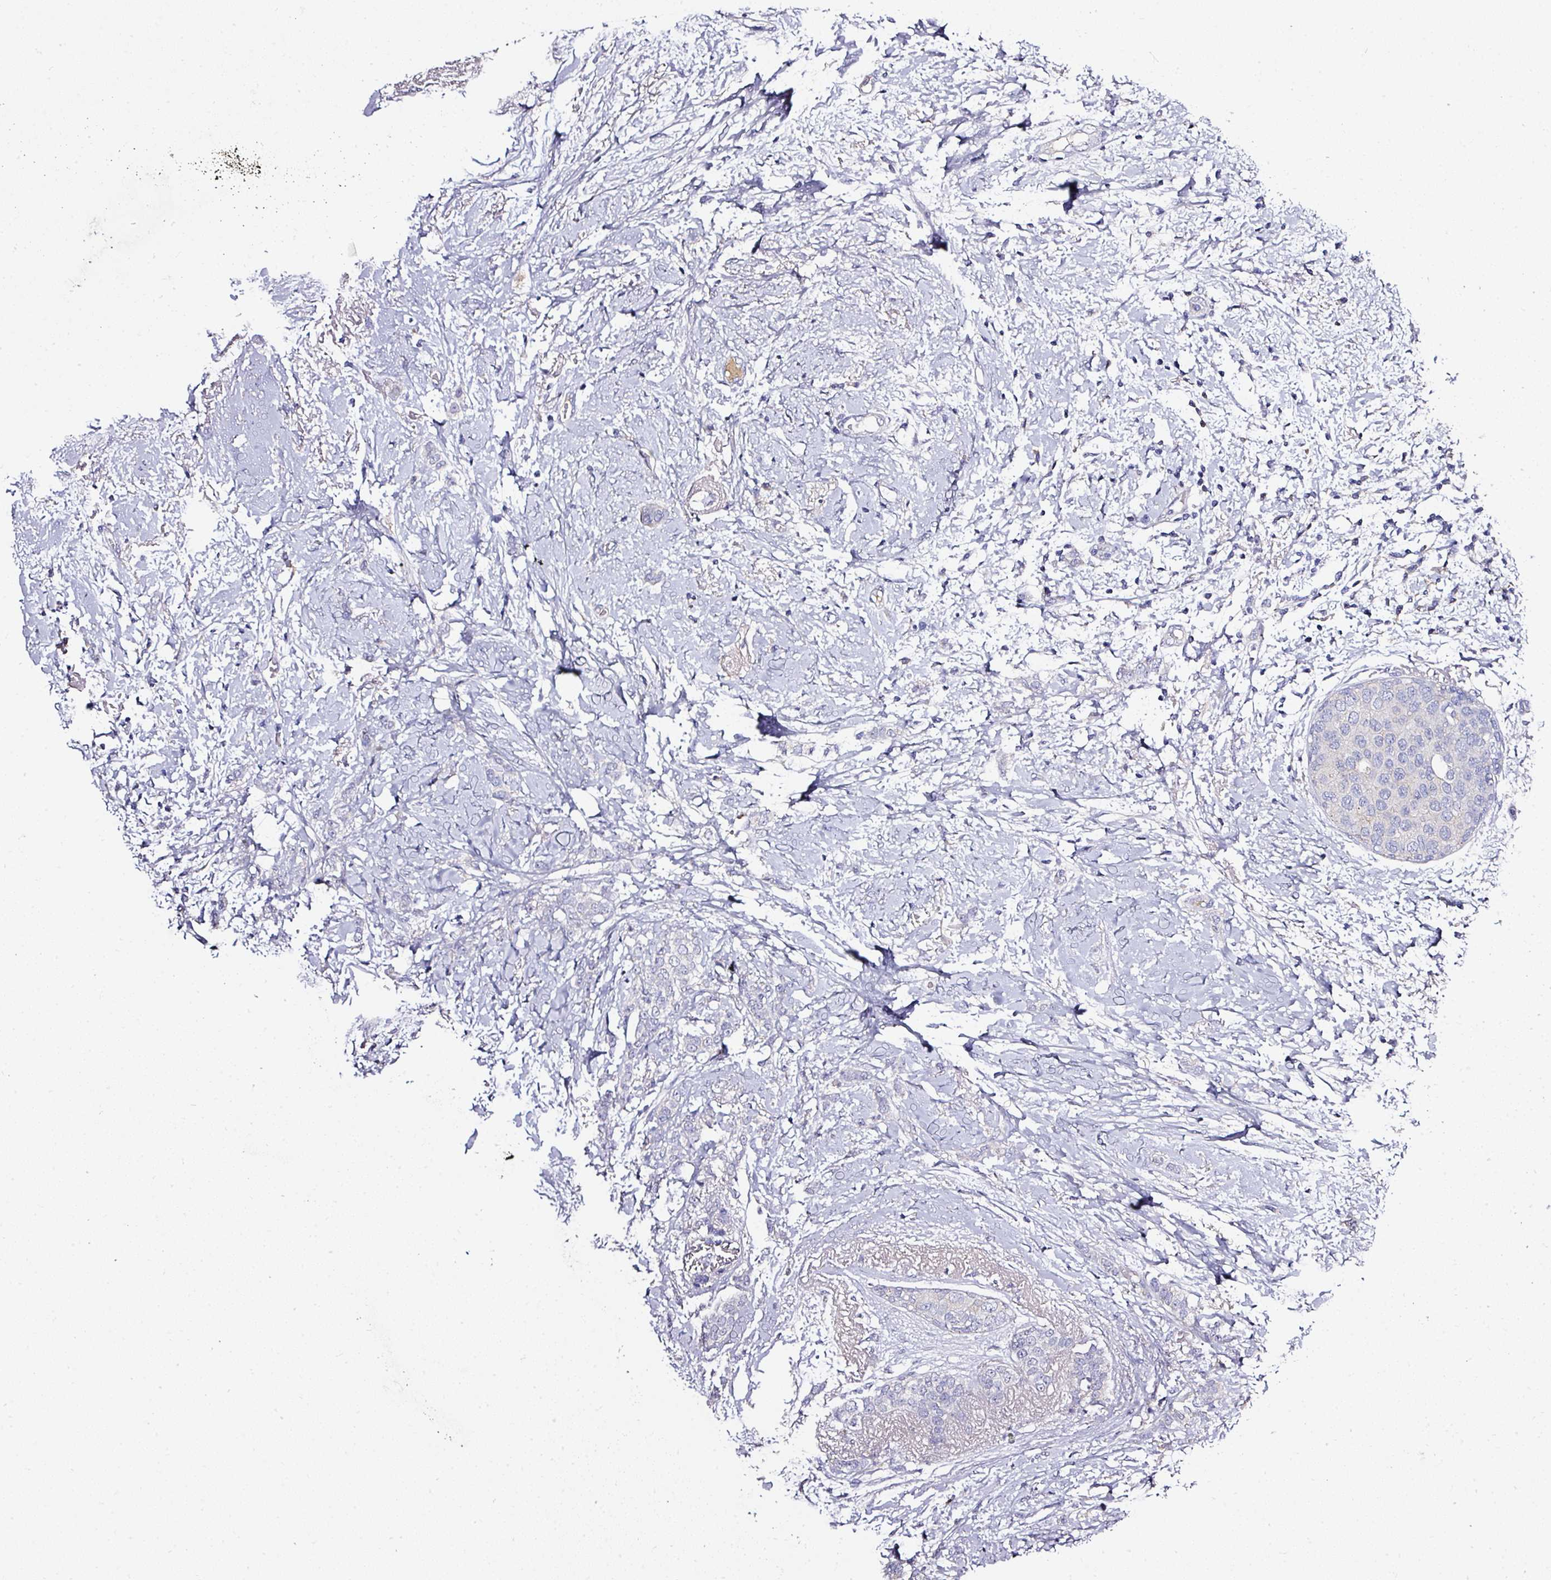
{"staining": {"intensity": "negative", "quantity": "none", "location": "none"}, "tissue": "breast cancer", "cell_type": "Tumor cells", "image_type": "cancer", "snomed": [{"axis": "morphology", "description": "Duct carcinoma"}, {"axis": "topography", "description": "Breast"}], "caption": "High power microscopy micrograph of an immunohistochemistry photomicrograph of invasive ductal carcinoma (breast), revealing no significant positivity in tumor cells.", "gene": "CAB39L", "patient": {"sex": "female", "age": 72}}